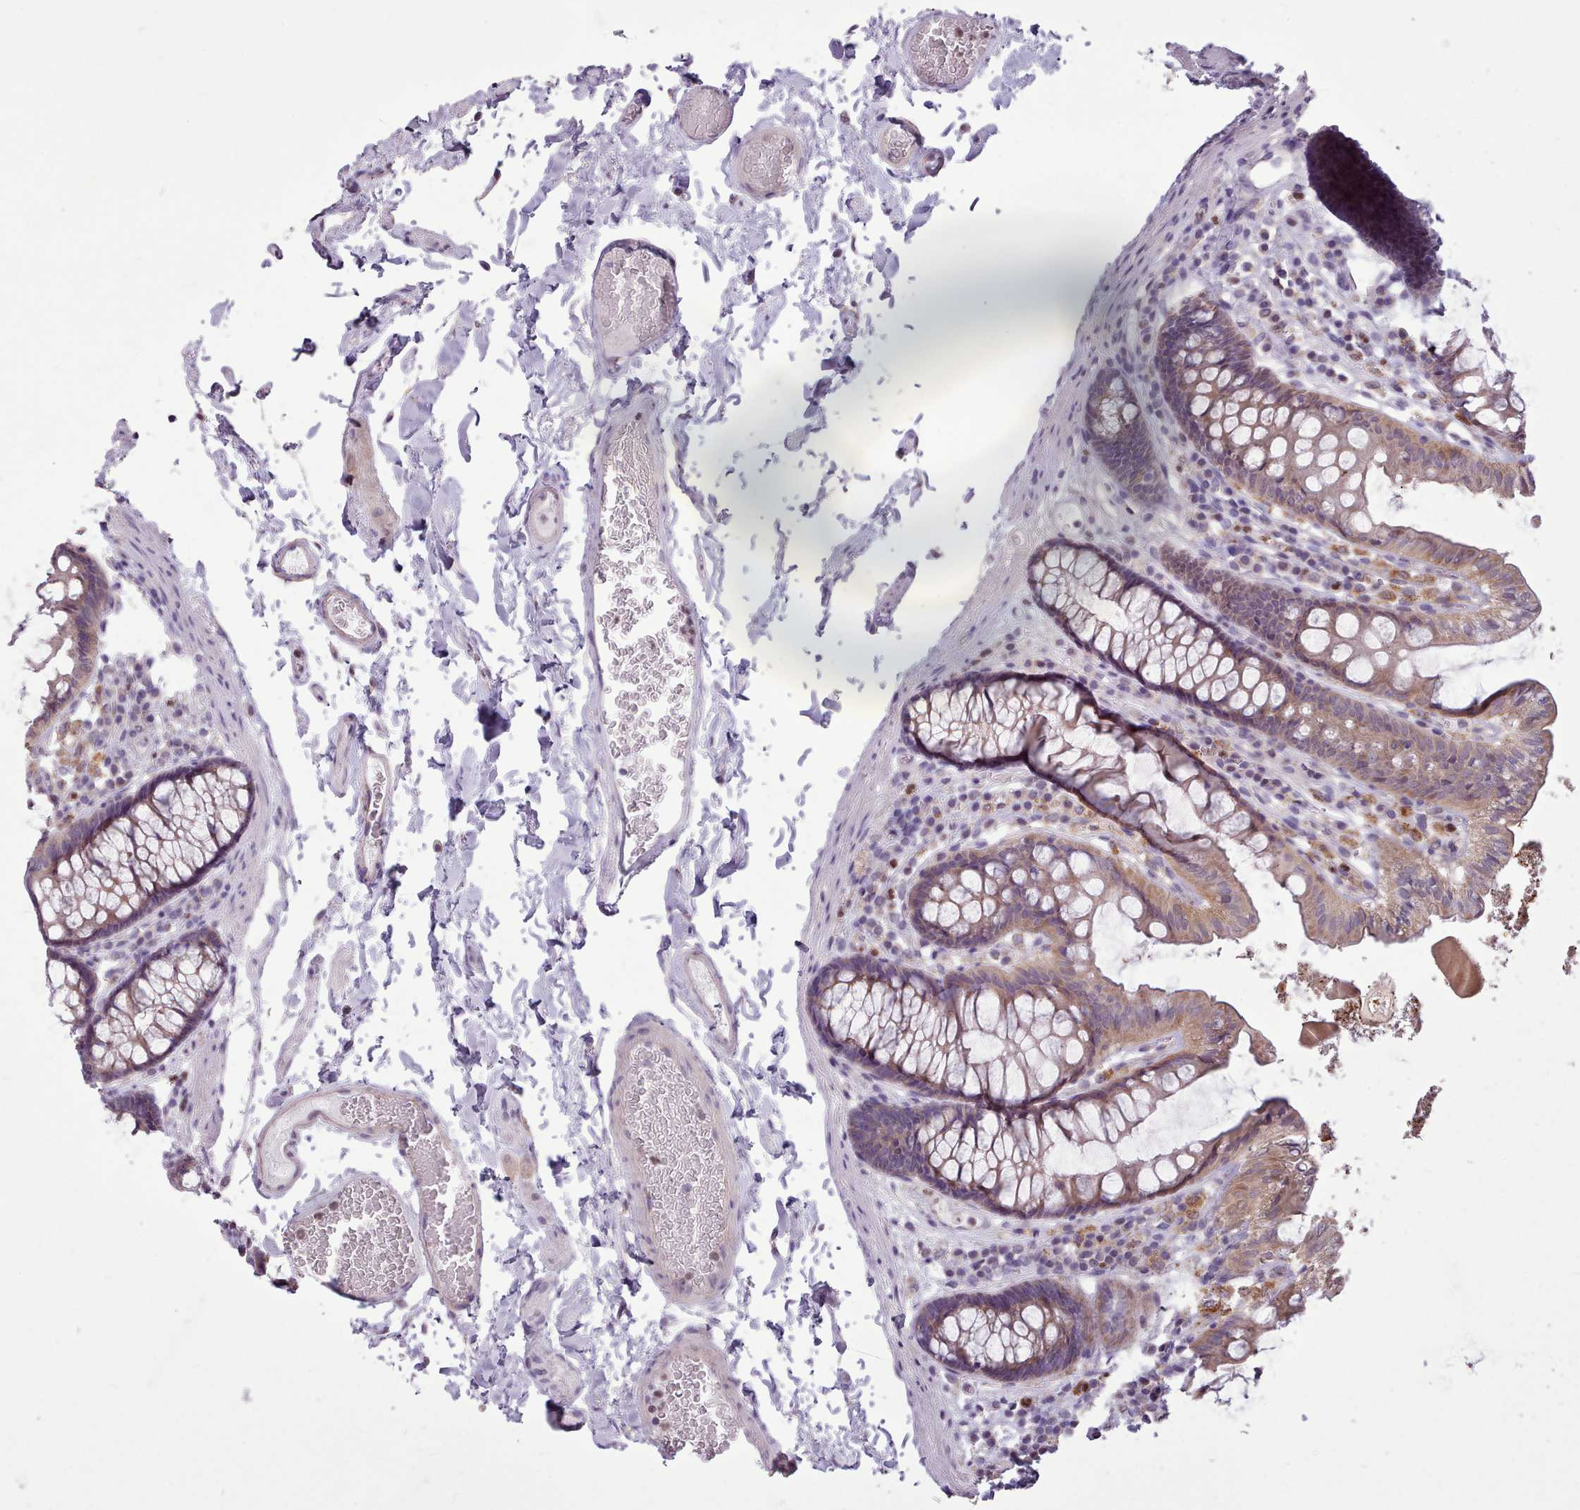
{"staining": {"intensity": "negative", "quantity": "none", "location": "none"}, "tissue": "colon", "cell_type": "Endothelial cells", "image_type": "normal", "snomed": [{"axis": "morphology", "description": "Normal tissue, NOS"}, {"axis": "topography", "description": "Colon"}], "caption": "Immunohistochemical staining of benign human colon displays no significant expression in endothelial cells.", "gene": "SLURP1", "patient": {"sex": "male", "age": 84}}